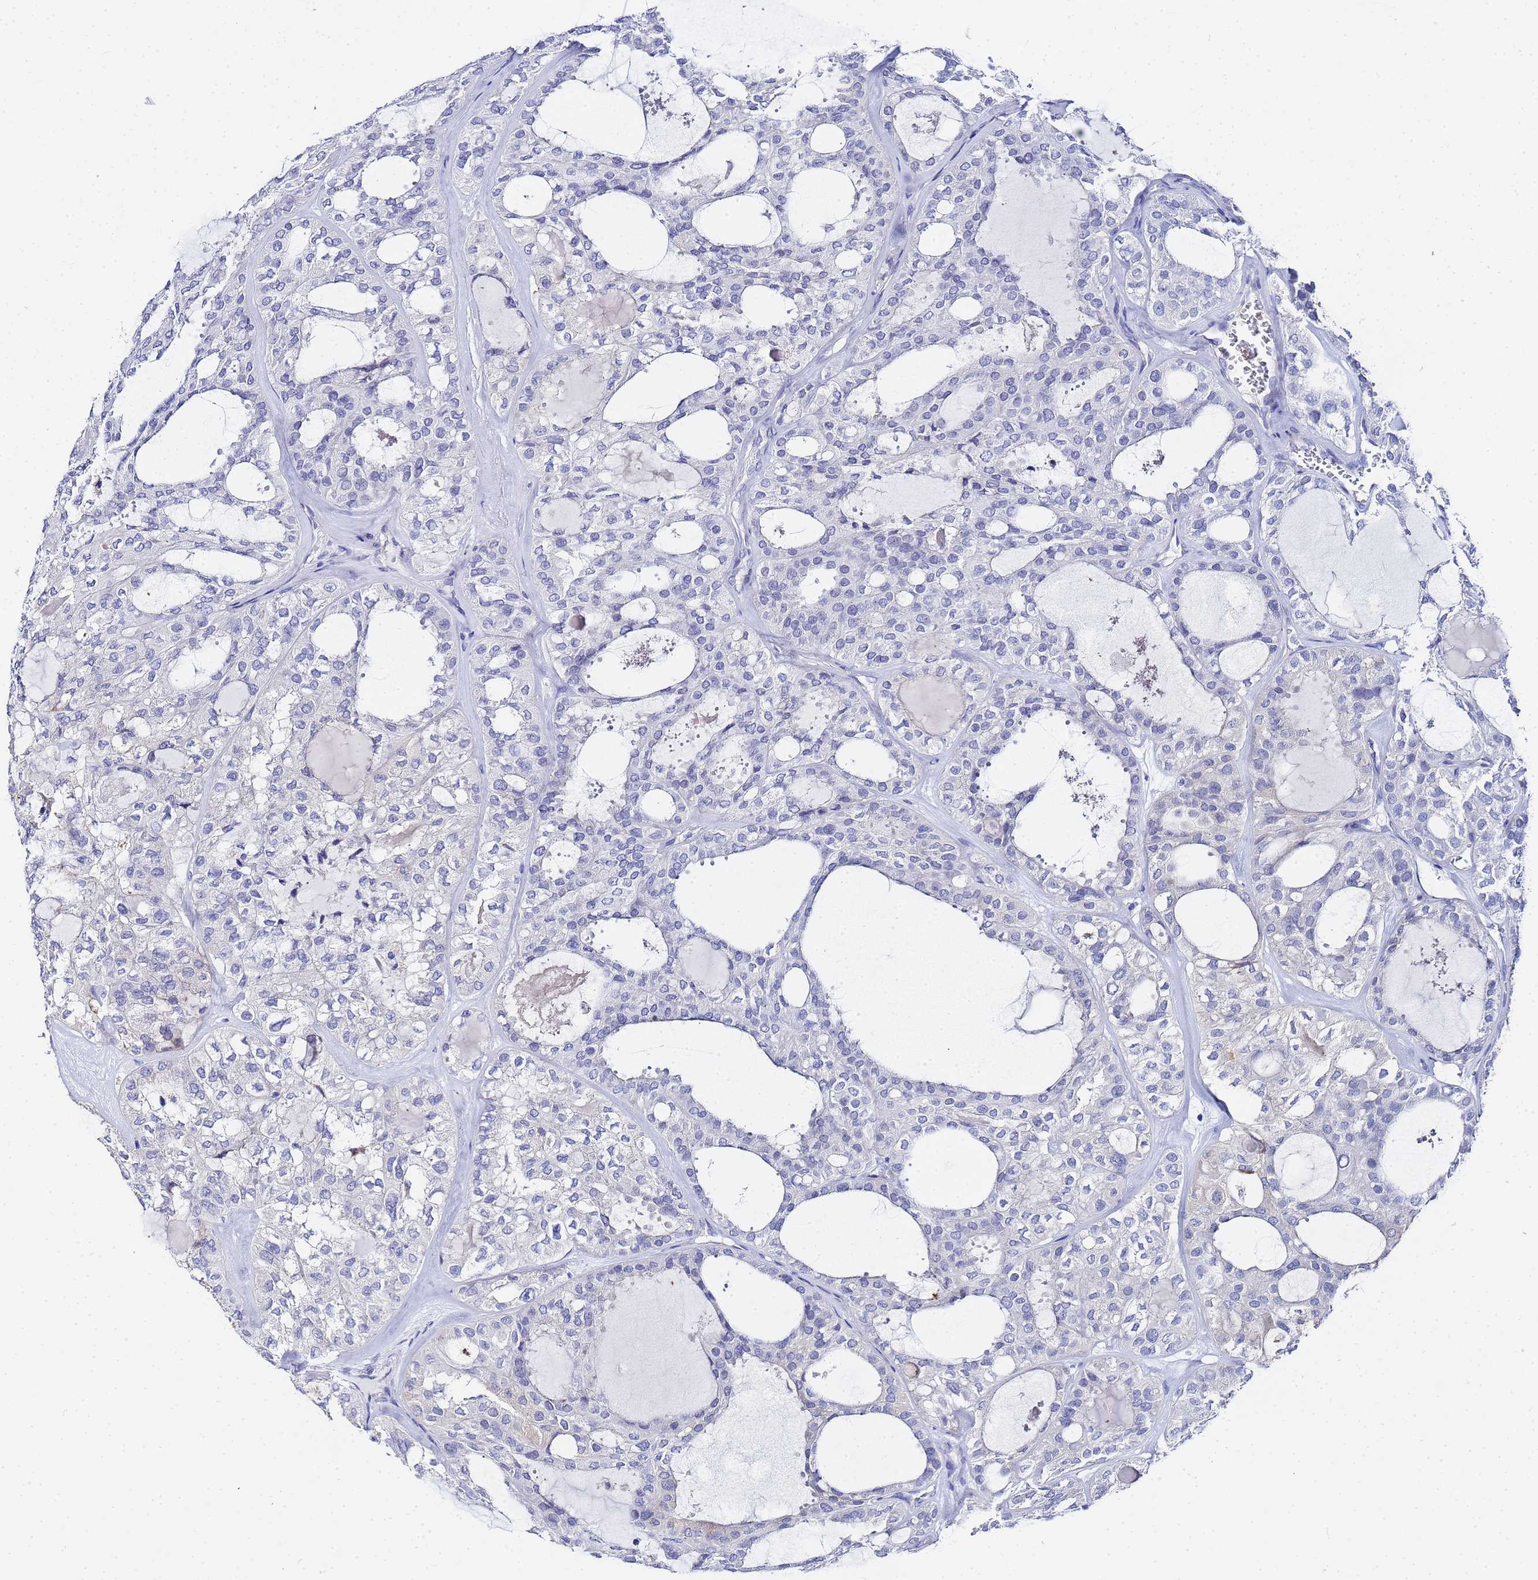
{"staining": {"intensity": "negative", "quantity": "none", "location": "none"}, "tissue": "thyroid cancer", "cell_type": "Tumor cells", "image_type": "cancer", "snomed": [{"axis": "morphology", "description": "Follicular adenoma carcinoma, NOS"}, {"axis": "topography", "description": "Thyroid gland"}], "caption": "Tumor cells are negative for protein expression in human thyroid follicular adenoma carcinoma.", "gene": "ZNF26", "patient": {"sex": "male", "age": 75}}